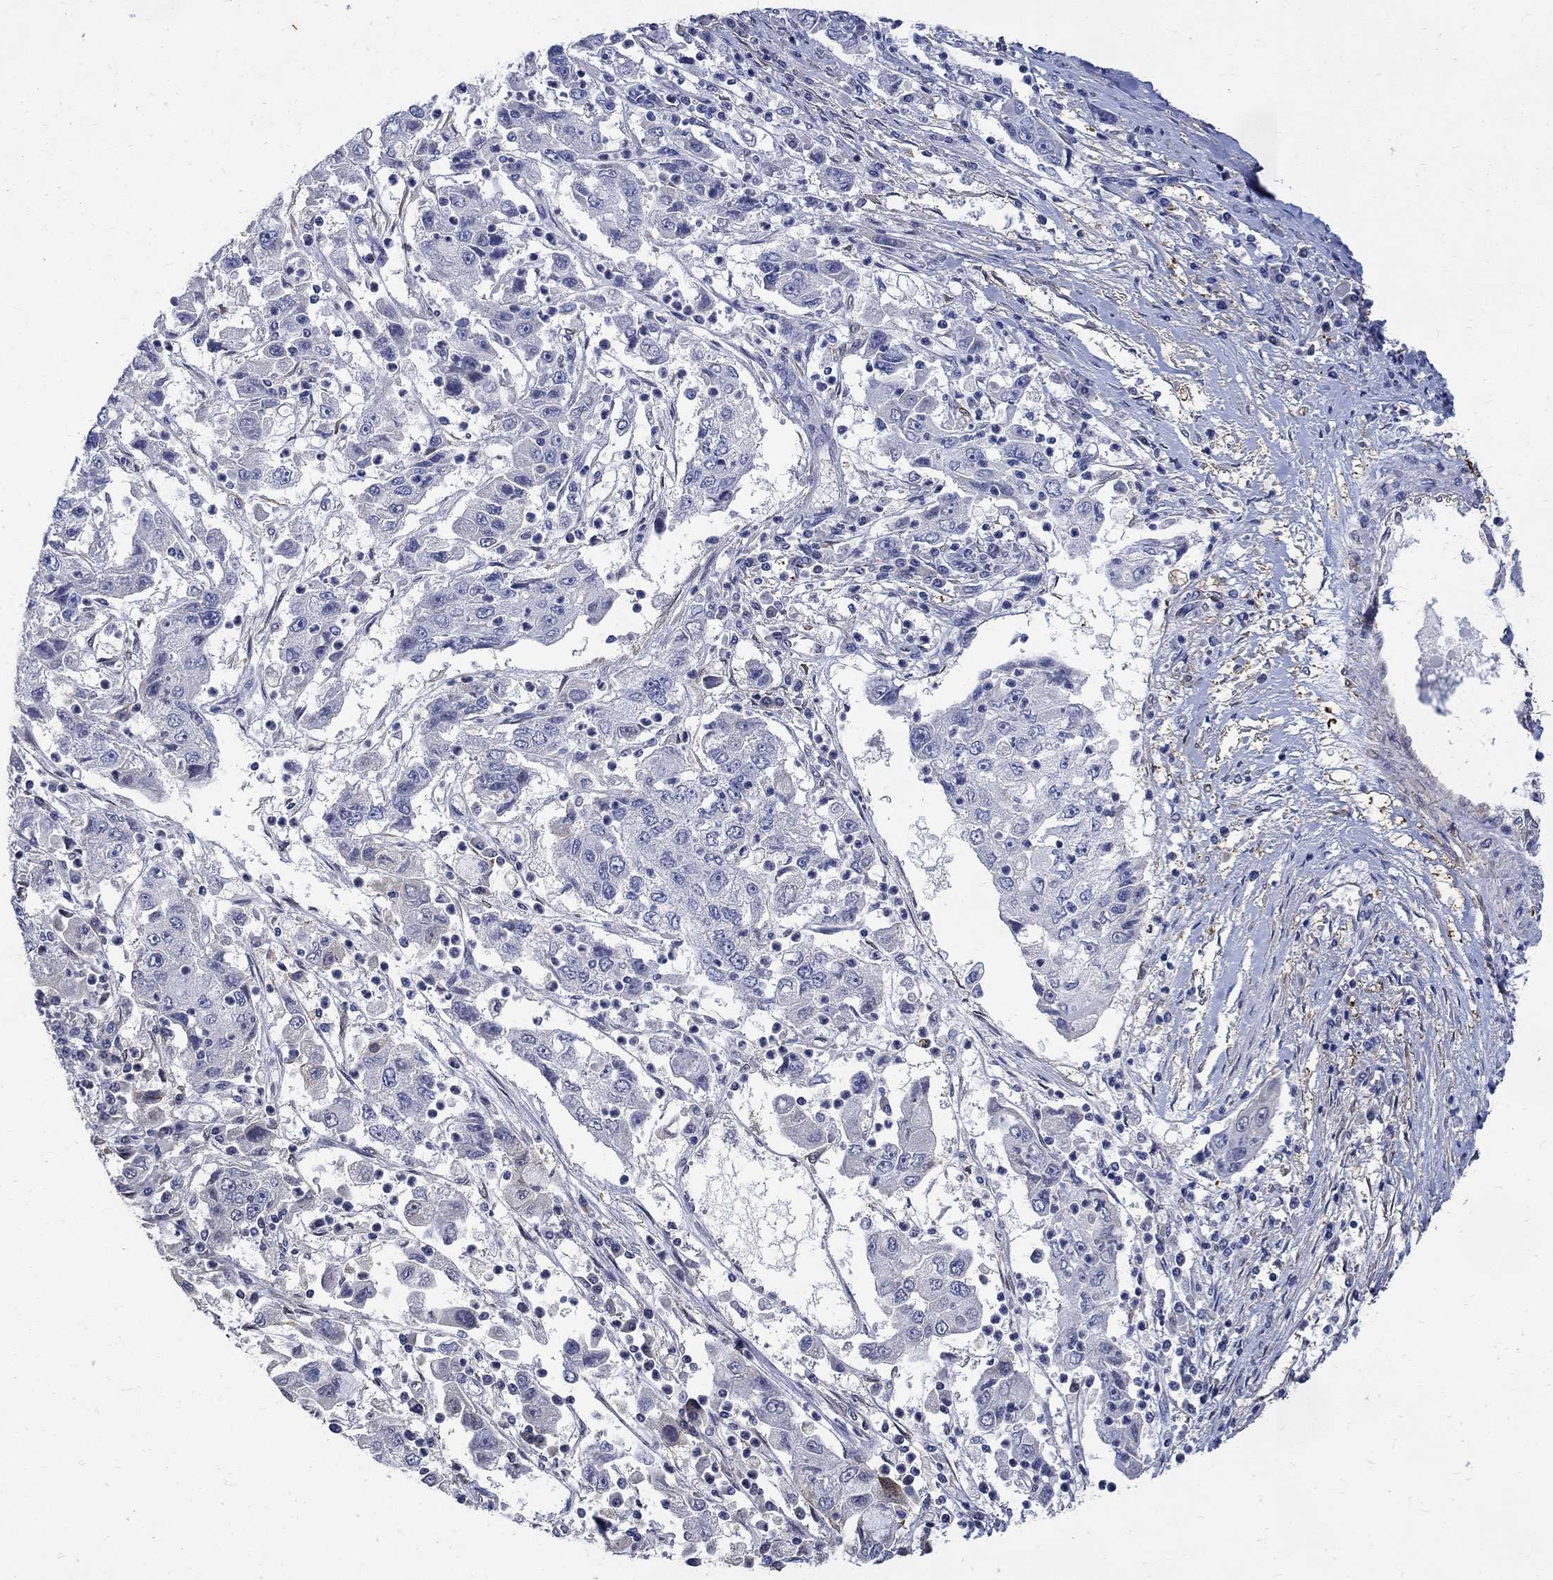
{"staining": {"intensity": "negative", "quantity": "none", "location": "none"}, "tissue": "cervical cancer", "cell_type": "Tumor cells", "image_type": "cancer", "snomed": [{"axis": "morphology", "description": "Squamous cell carcinoma, NOS"}, {"axis": "topography", "description": "Cervix"}], "caption": "Squamous cell carcinoma (cervical) was stained to show a protein in brown. There is no significant staining in tumor cells. (DAB immunohistochemistry (IHC), high magnification).", "gene": "TGM2", "patient": {"sex": "female", "age": 36}}